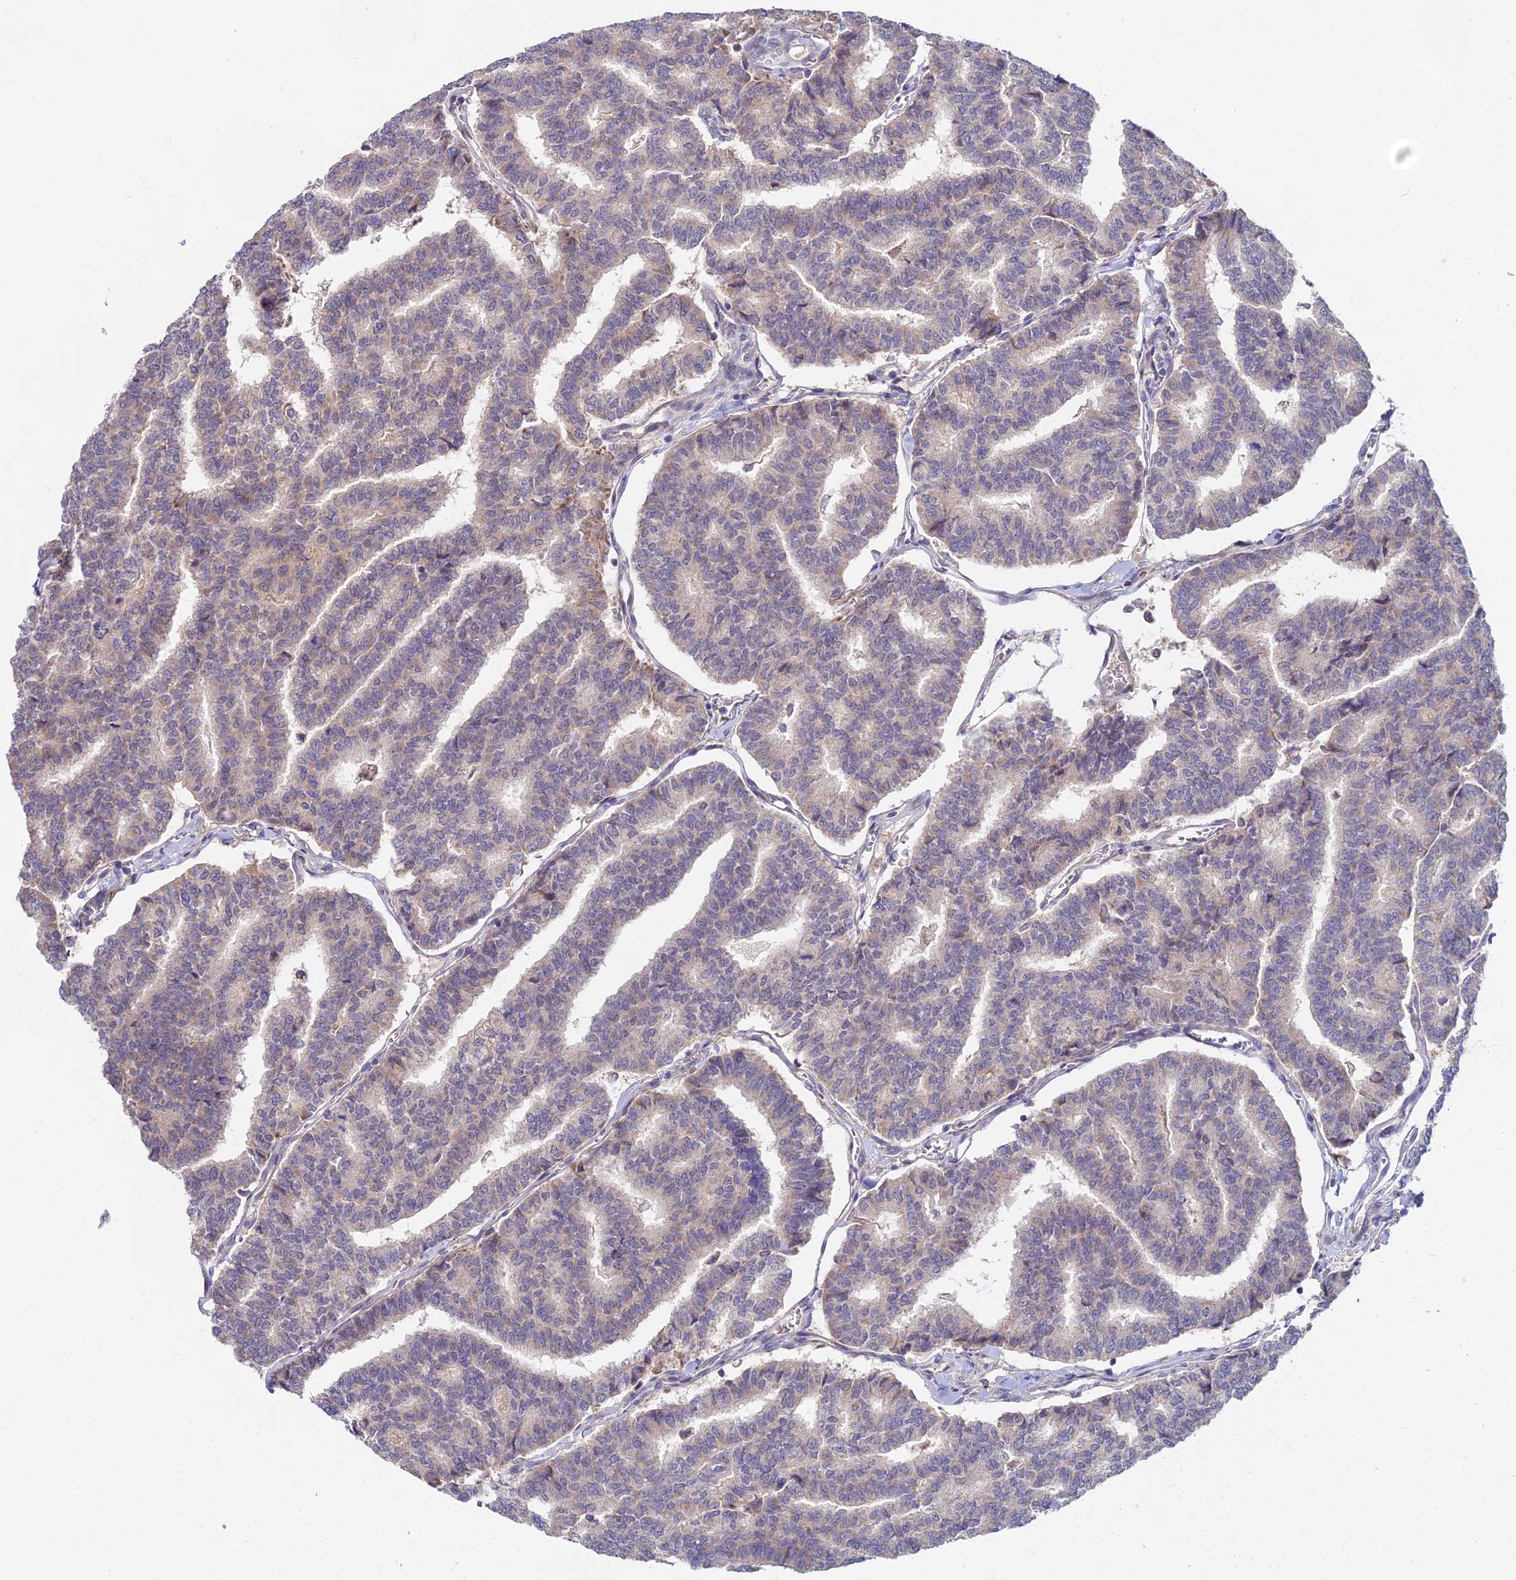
{"staining": {"intensity": "weak", "quantity": "<25%", "location": "cytoplasmic/membranous"}, "tissue": "thyroid cancer", "cell_type": "Tumor cells", "image_type": "cancer", "snomed": [{"axis": "morphology", "description": "Papillary adenocarcinoma, NOS"}, {"axis": "topography", "description": "Thyroid gland"}], "caption": "Tumor cells show no significant protein expression in papillary adenocarcinoma (thyroid). (IHC, brightfield microscopy, high magnification).", "gene": "WDR43", "patient": {"sex": "female", "age": 35}}